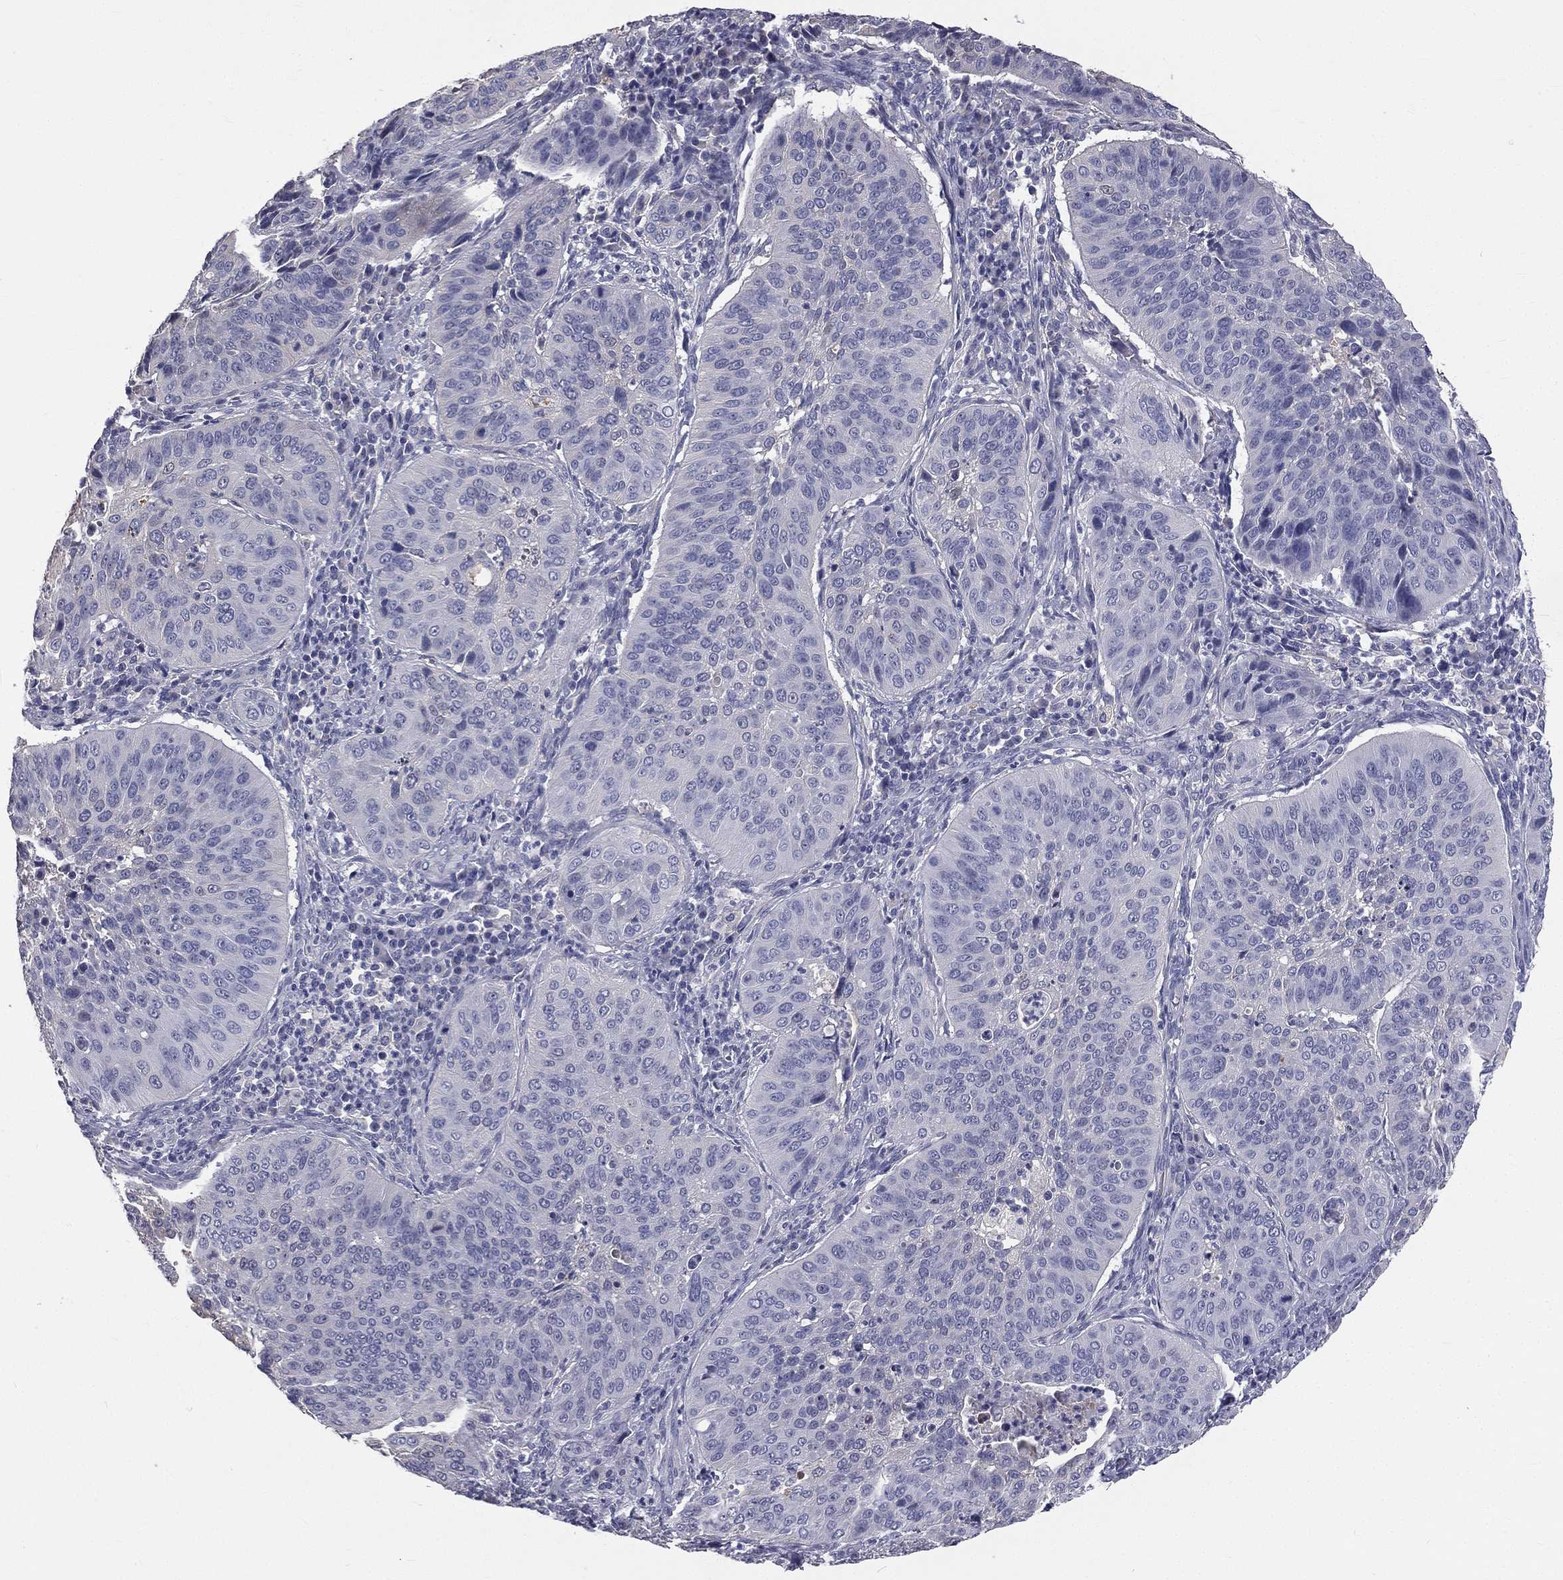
{"staining": {"intensity": "negative", "quantity": "none", "location": "none"}, "tissue": "cervical cancer", "cell_type": "Tumor cells", "image_type": "cancer", "snomed": [{"axis": "morphology", "description": "Normal tissue, NOS"}, {"axis": "morphology", "description": "Squamous cell carcinoma, NOS"}, {"axis": "topography", "description": "Cervix"}], "caption": "Tumor cells are negative for protein expression in human squamous cell carcinoma (cervical).", "gene": "MUC13", "patient": {"sex": "female", "age": 39}}